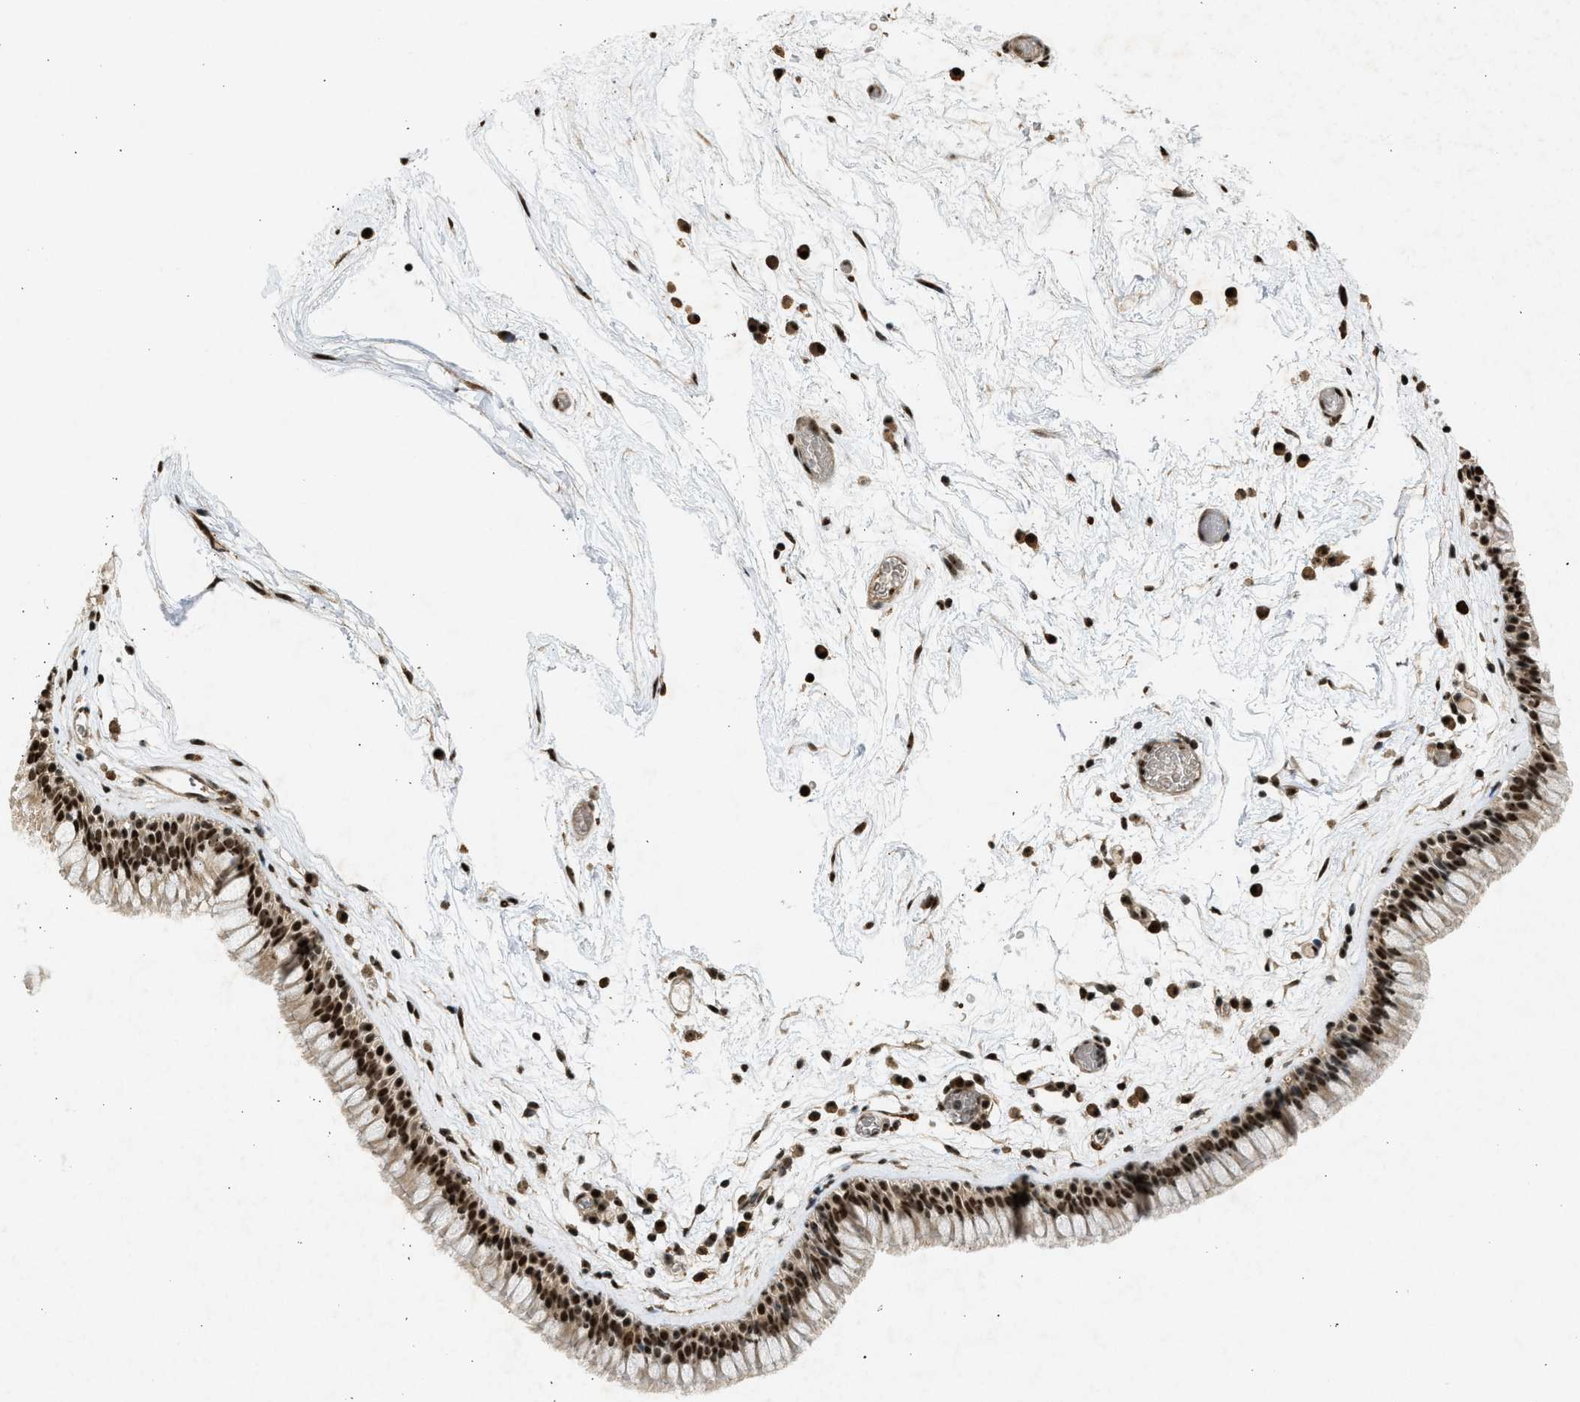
{"staining": {"intensity": "strong", "quantity": ">75%", "location": "cytoplasmic/membranous,nuclear"}, "tissue": "nasopharynx", "cell_type": "Respiratory epithelial cells", "image_type": "normal", "snomed": [{"axis": "morphology", "description": "Normal tissue, NOS"}, {"axis": "morphology", "description": "Inflammation, NOS"}, {"axis": "topography", "description": "Nasopharynx"}], "caption": "The micrograph reveals a brown stain indicating the presence of a protein in the cytoplasmic/membranous,nuclear of respiratory epithelial cells in nasopharynx. Immunohistochemistry stains the protein of interest in brown and the nuclei are stained blue.", "gene": "TFDP2", "patient": {"sex": "male", "age": 48}}